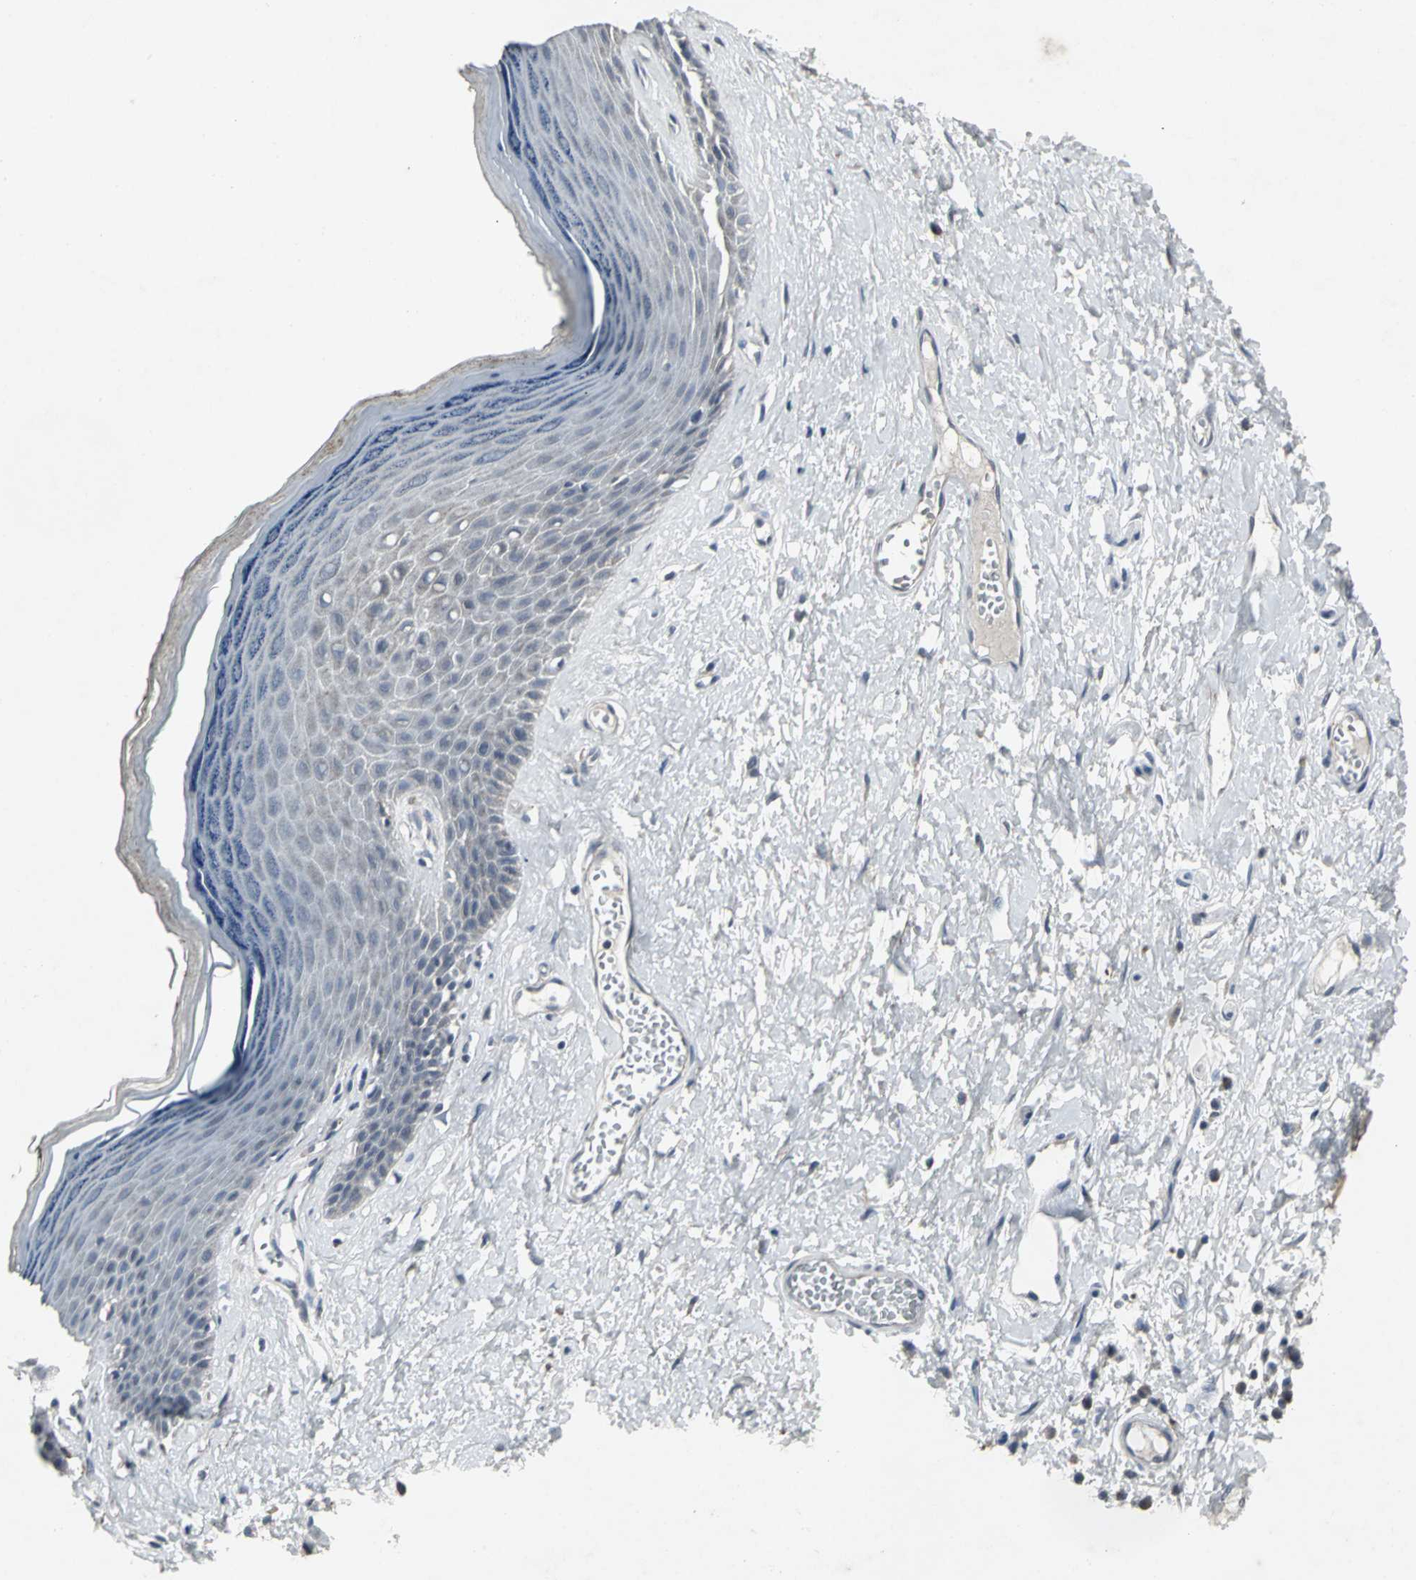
{"staining": {"intensity": "weak", "quantity": "25%-75%", "location": "cytoplasmic/membranous"}, "tissue": "skin", "cell_type": "Epidermal cells", "image_type": "normal", "snomed": [{"axis": "morphology", "description": "Normal tissue, NOS"}, {"axis": "morphology", "description": "Inflammation, NOS"}, {"axis": "topography", "description": "Vulva"}], "caption": "Immunohistochemistry (IHC) histopathology image of normal skin: human skin stained using immunohistochemistry (IHC) shows low levels of weak protein expression localized specifically in the cytoplasmic/membranous of epidermal cells, appearing as a cytoplasmic/membranous brown color.", "gene": "BMP4", "patient": {"sex": "female", "age": 84}}